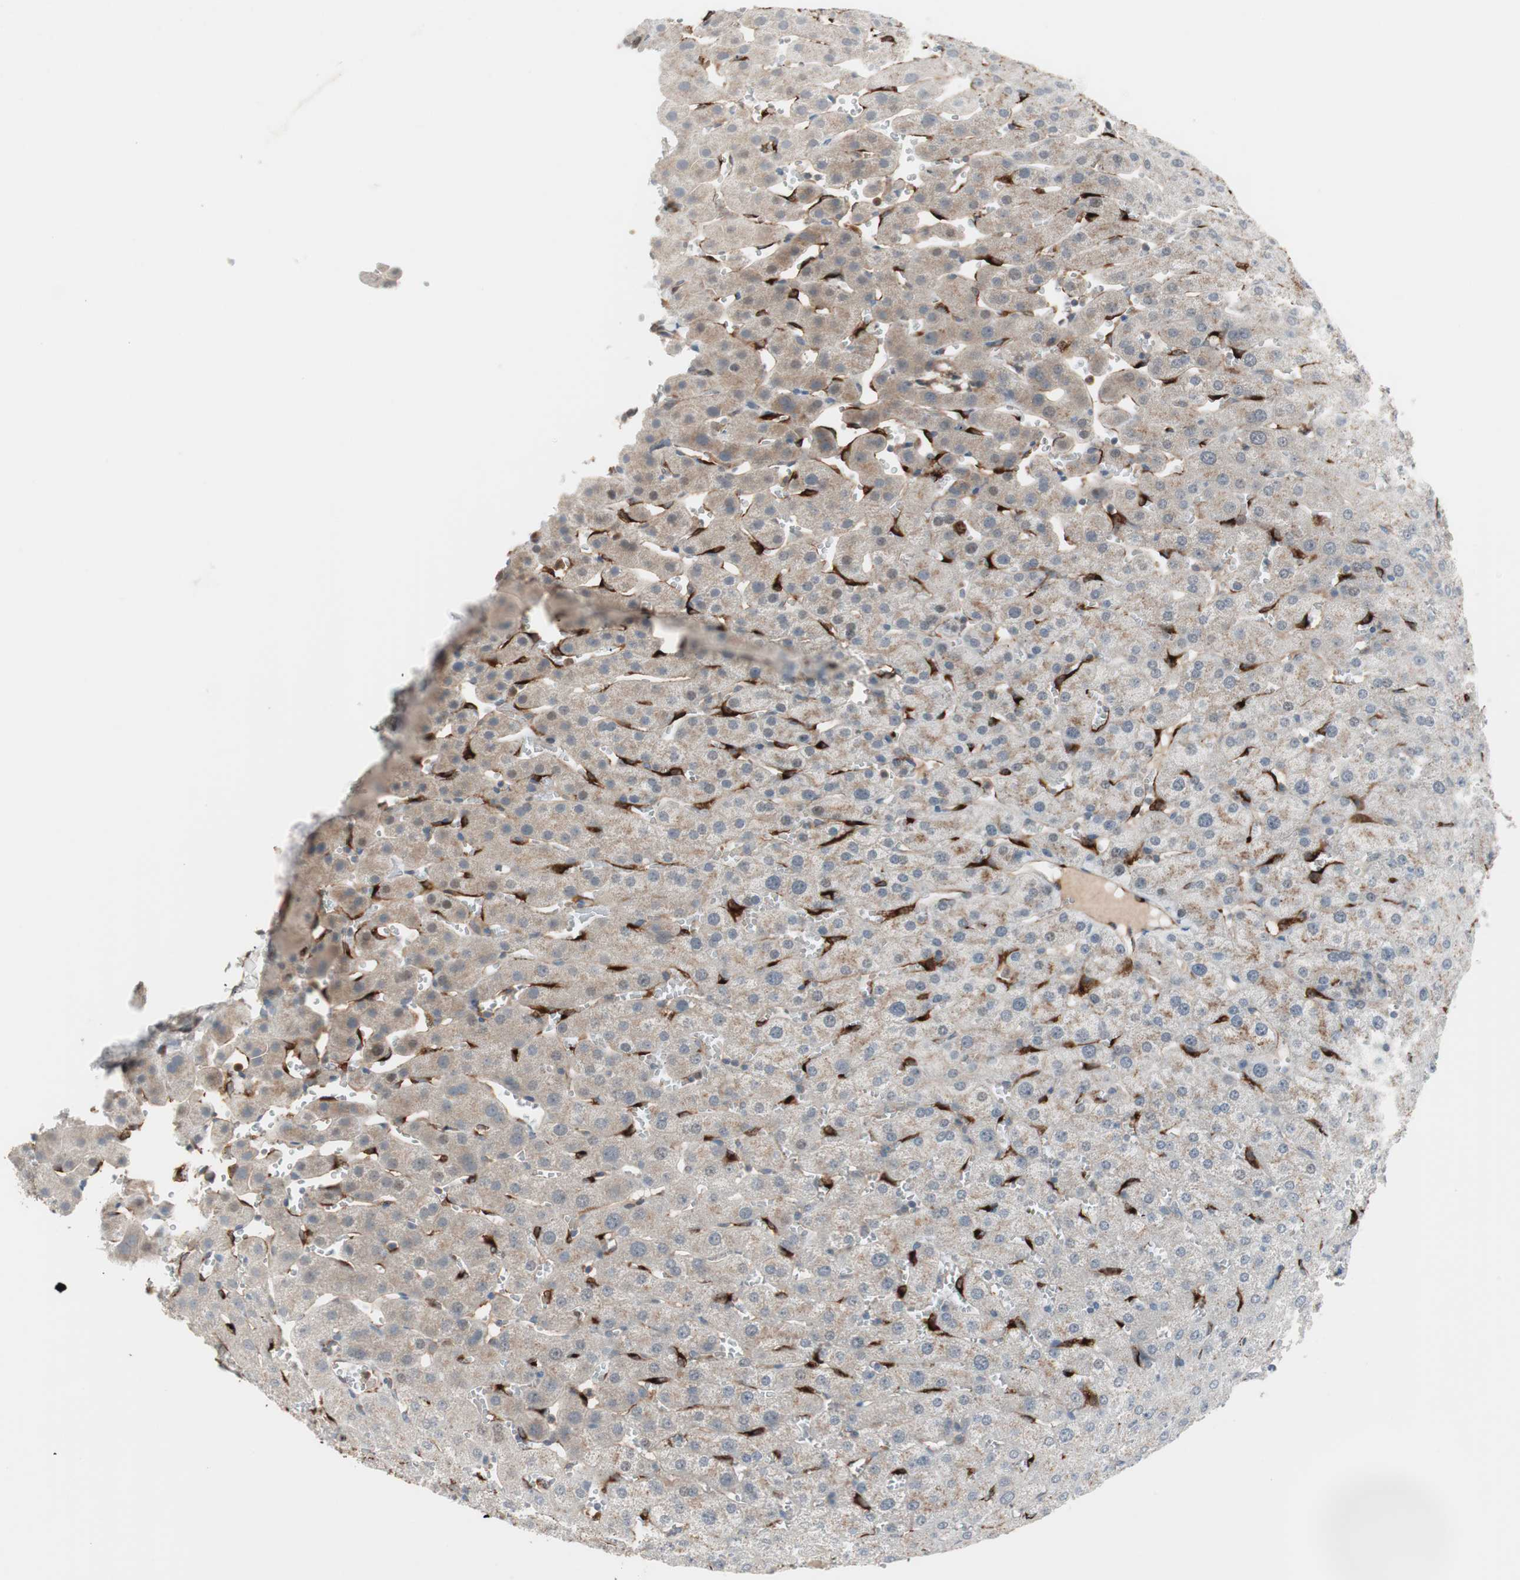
{"staining": {"intensity": "weak", "quantity": ">75%", "location": "cytoplasmic/membranous"}, "tissue": "liver", "cell_type": "Cholangiocytes", "image_type": "normal", "snomed": [{"axis": "morphology", "description": "Normal tissue, NOS"}, {"axis": "morphology", "description": "Fibrosis, NOS"}, {"axis": "topography", "description": "Liver"}], "caption": "DAB immunohistochemical staining of unremarkable human liver demonstrates weak cytoplasmic/membranous protein staining in about >75% of cholangiocytes. (DAB (3,3'-diaminobenzidine) IHC with brightfield microscopy, high magnification).", "gene": "STAB1", "patient": {"sex": "female", "age": 29}}